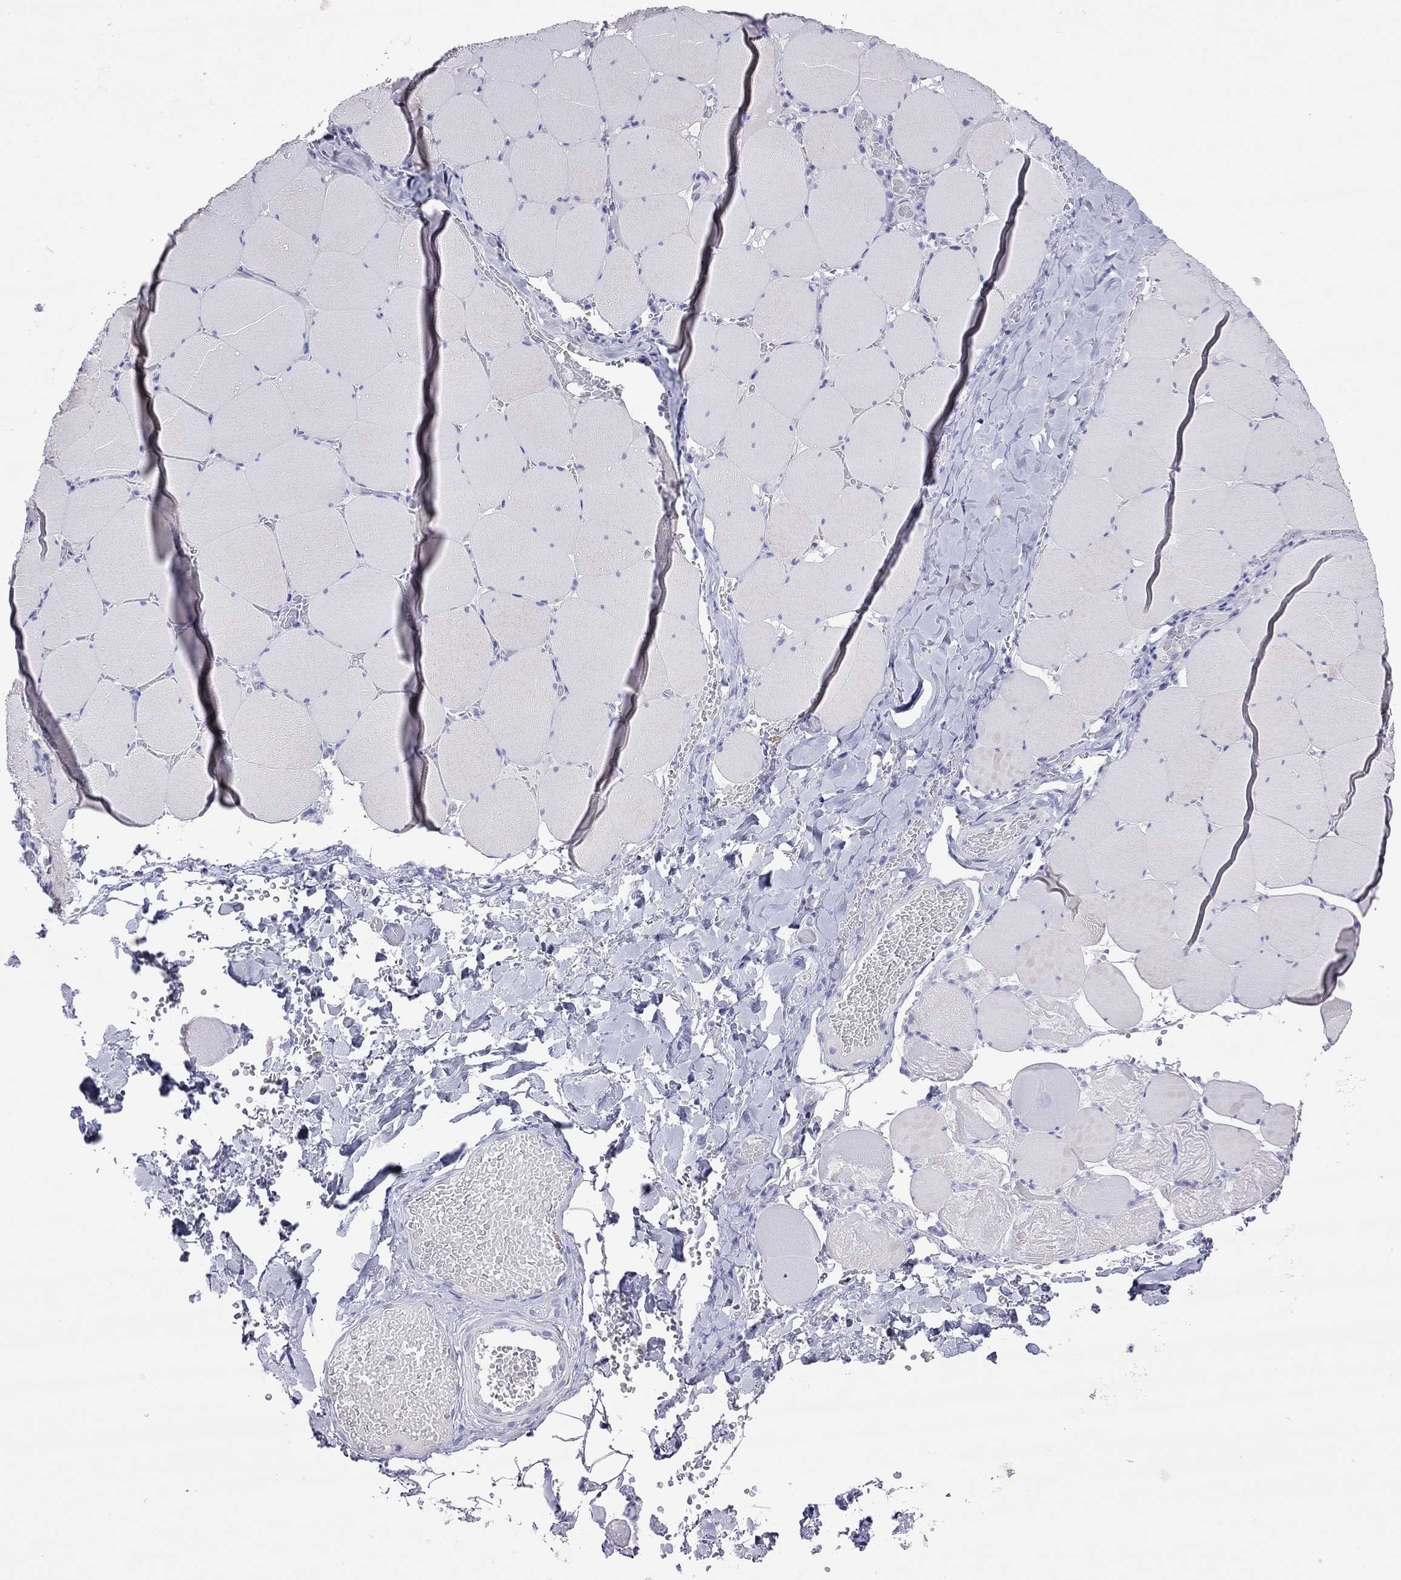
{"staining": {"intensity": "negative", "quantity": "none", "location": "none"}, "tissue": "skeletal muscle", "cell_type": "Myocytes", "image_type": "normal", "snomed": [{"axis": "morphology", "description": "Normal tissue, NOS"}, {"axis": "morphology", "description": "Malignant melanoma, Metastatic site"}, {"axis": "topography", "description": "Skeletal muscle"}], "caption": "This is a histopathology image of IHC staining of unremarkable skeletal muscle, which shows no expression in myocytes. (DAB IHC, high magnification).", "gene": "COL9A1", "patient": {"sex": "male", "age": 50}}